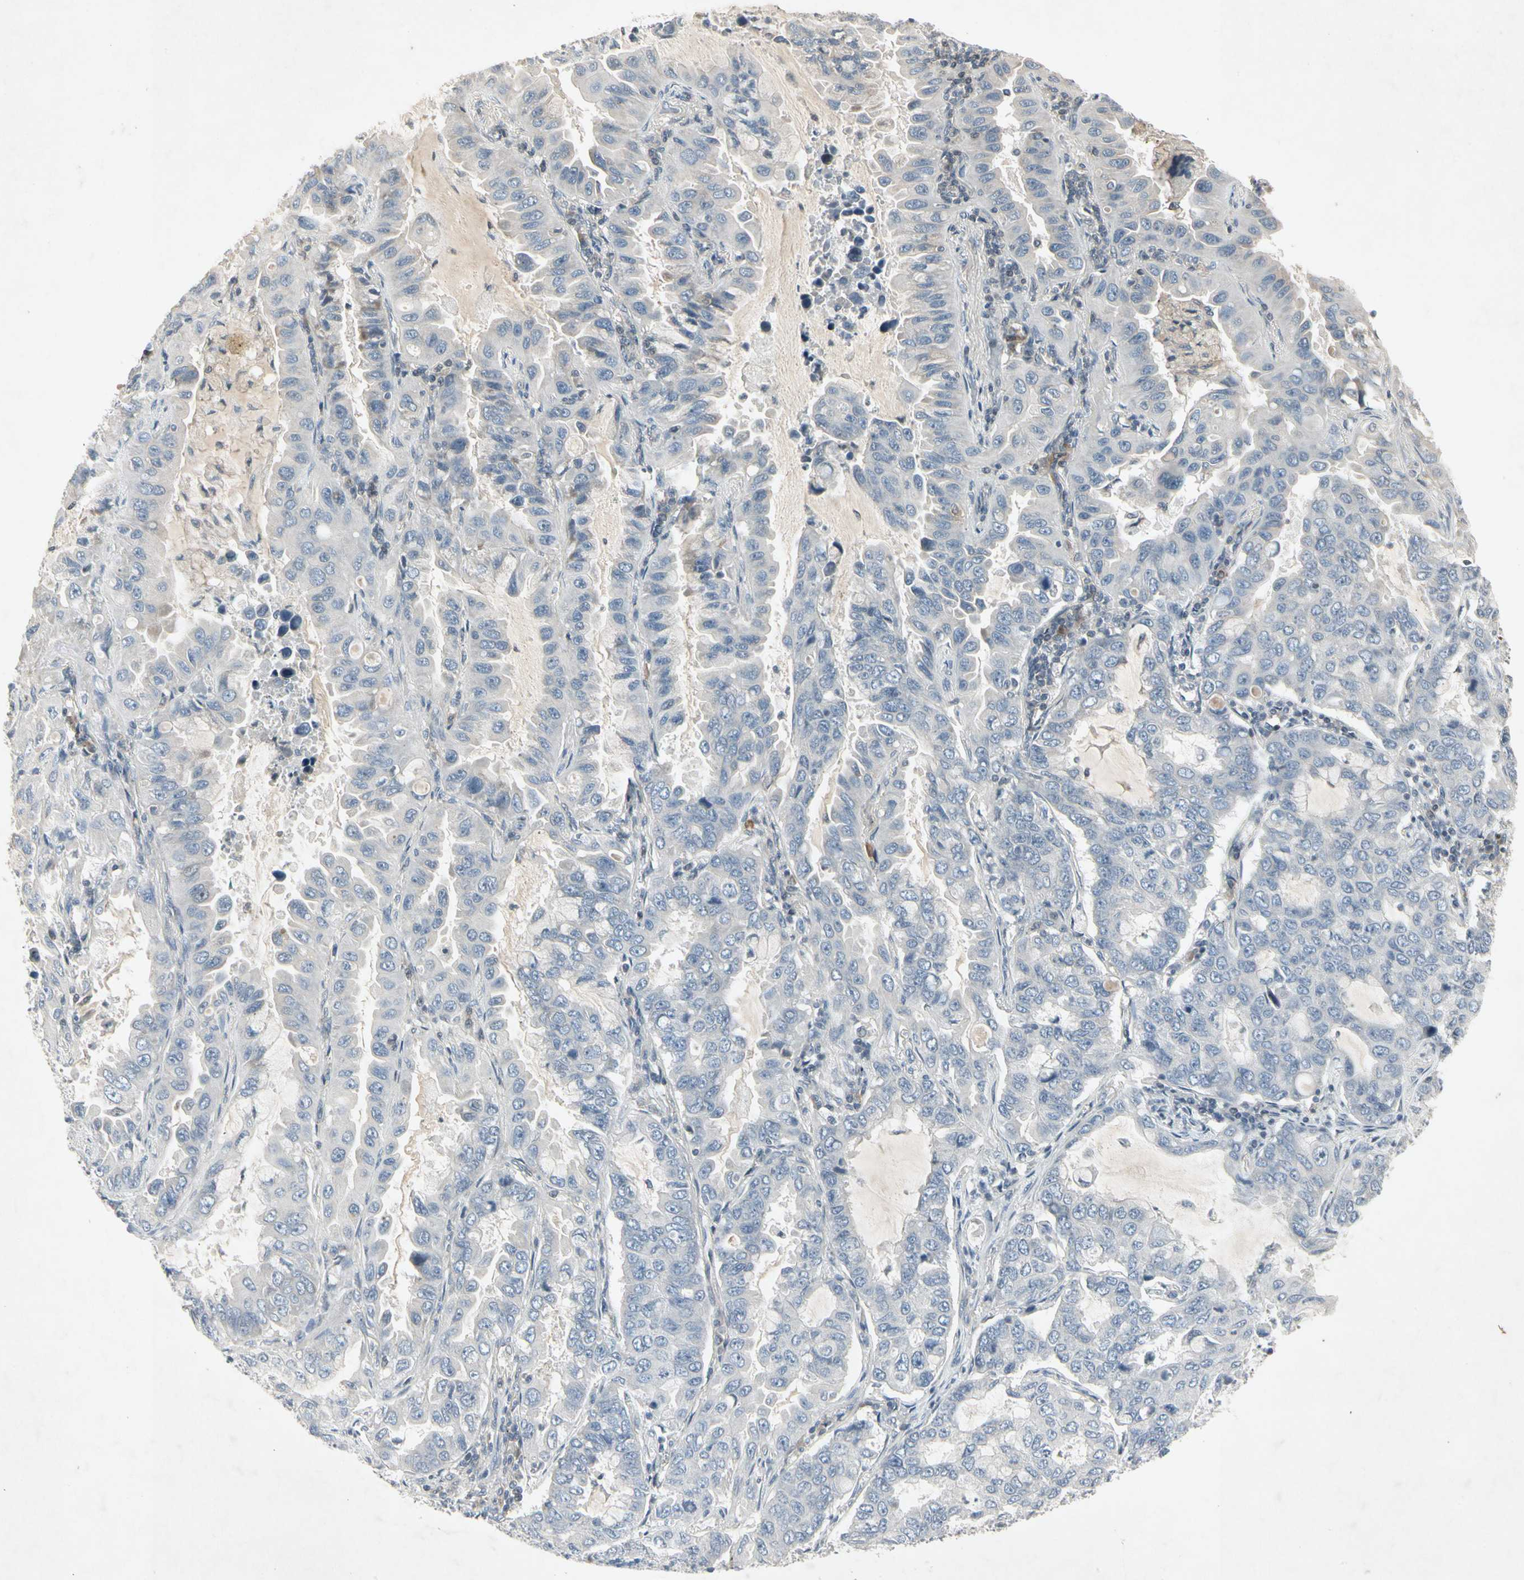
{"staining": {"intensity": "negative", "quantity": "none", "location": "none"}, "tissue": "lung cancer", "cell_type": "Tumor cells", "image_type": "cancer", "snomed": [{"axis": "morphology", "description": "Adenocarcinoma, NOS"}, {"axis": "topography", "description": "Lung"}], "caption": "Photomicrograph shows no significant protein expression in tumor cells of lung cancer (adenocarcinoma).", "gene": "TEK", "patient": {"sex": "male", "age": 64}}